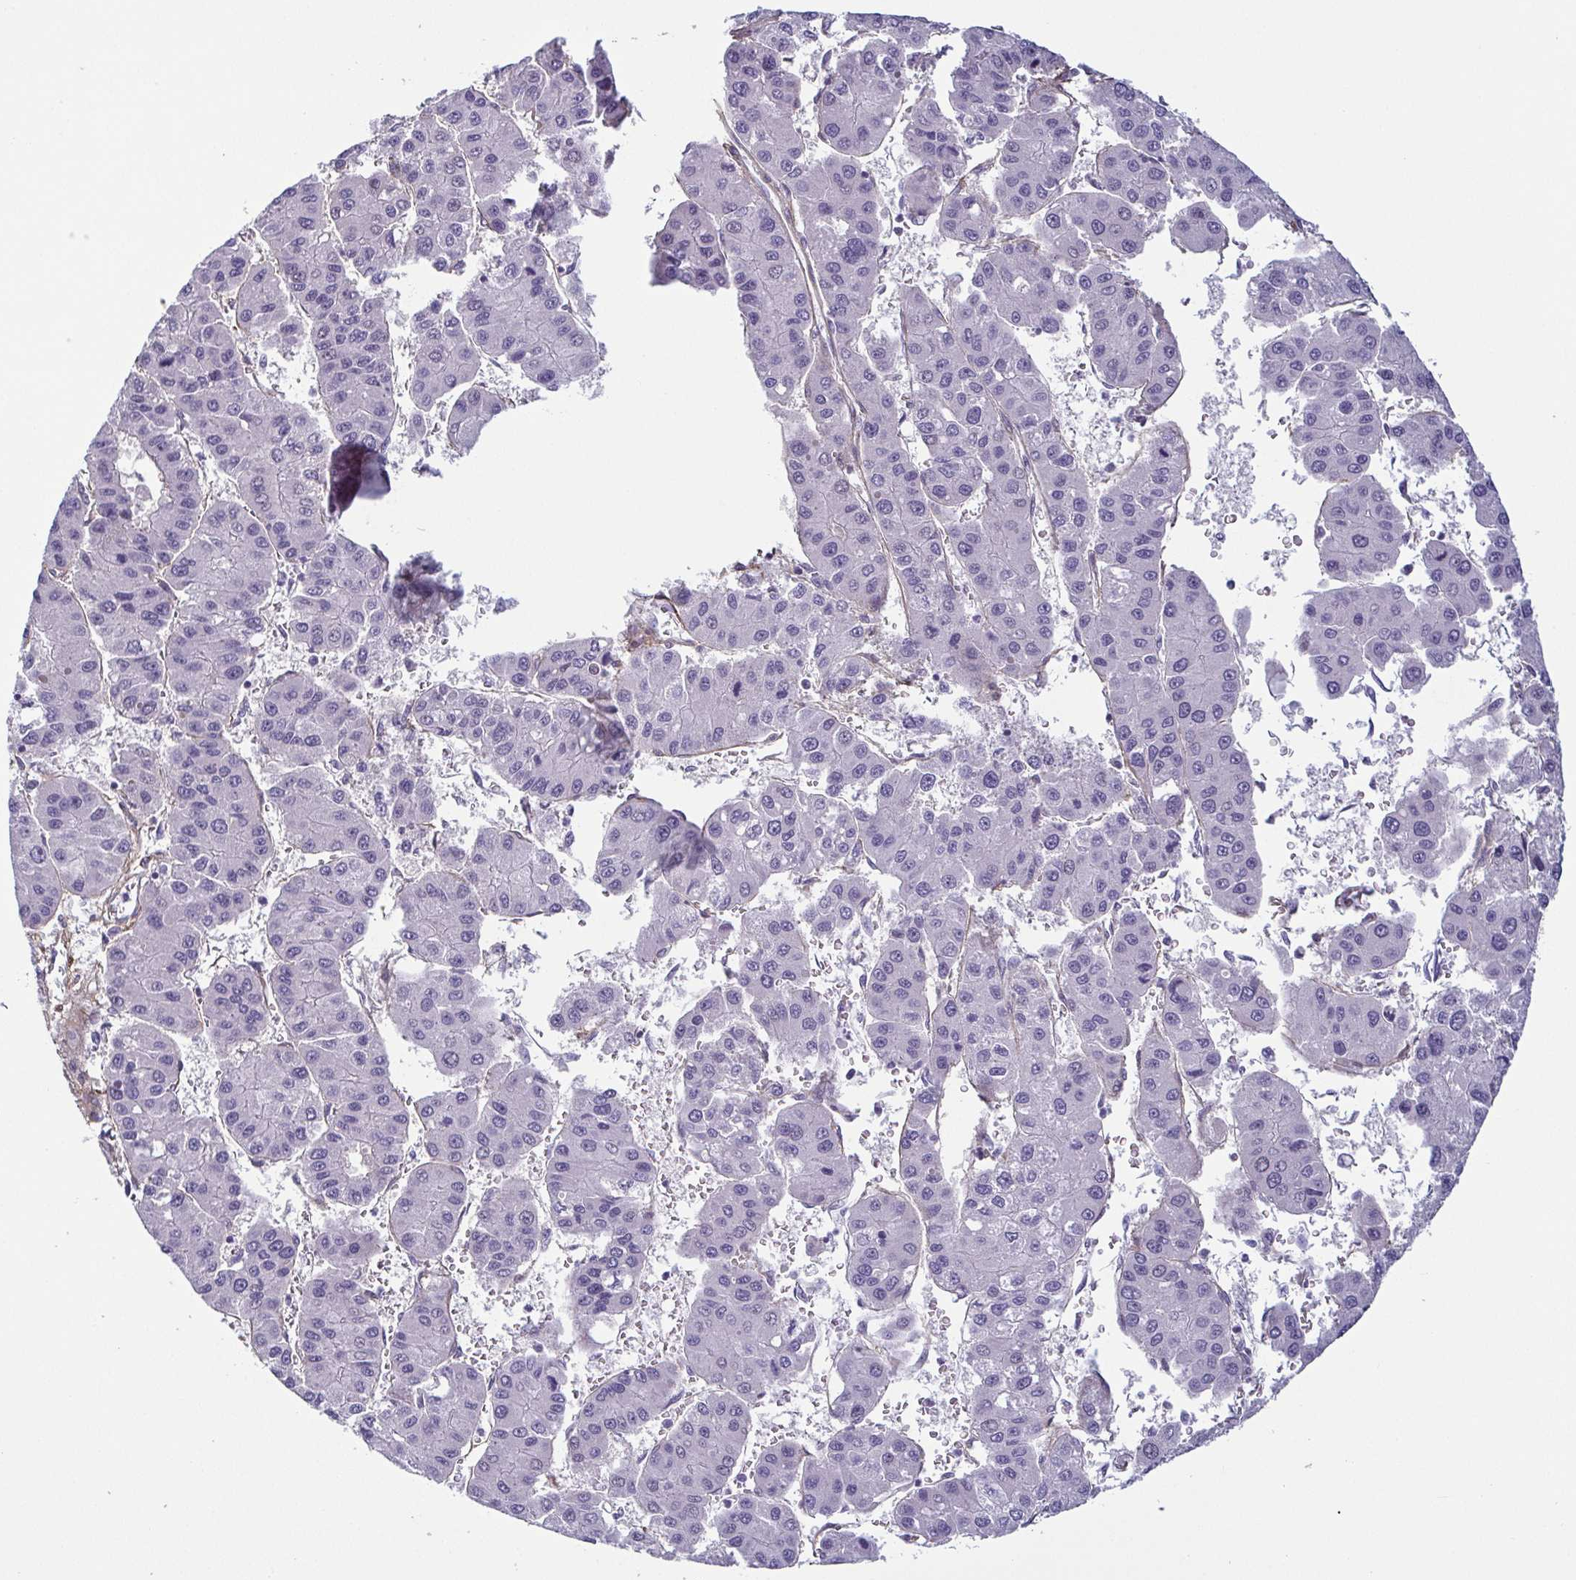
{"staining": {"intensity": "negative", "quantity": "none", "location": "none"}, "tissue": "liver cancer", "cell_type": "Tumor cells", "image_type": "cancer", "snomed": [{"axis": "morphology", "description": "Carcinoma, Hepatocellular, NOS"}, {"axis": "topography", "description": "Liver"}], "caption": "Immunohistochemistry (IHC) photomicrograph of human liver hepatocellular carcinoma stained for a protein (brown), which displays no staining in tumor cells.", "gene": "ECM1", "patient": {"sex": "male", "age": 73}}